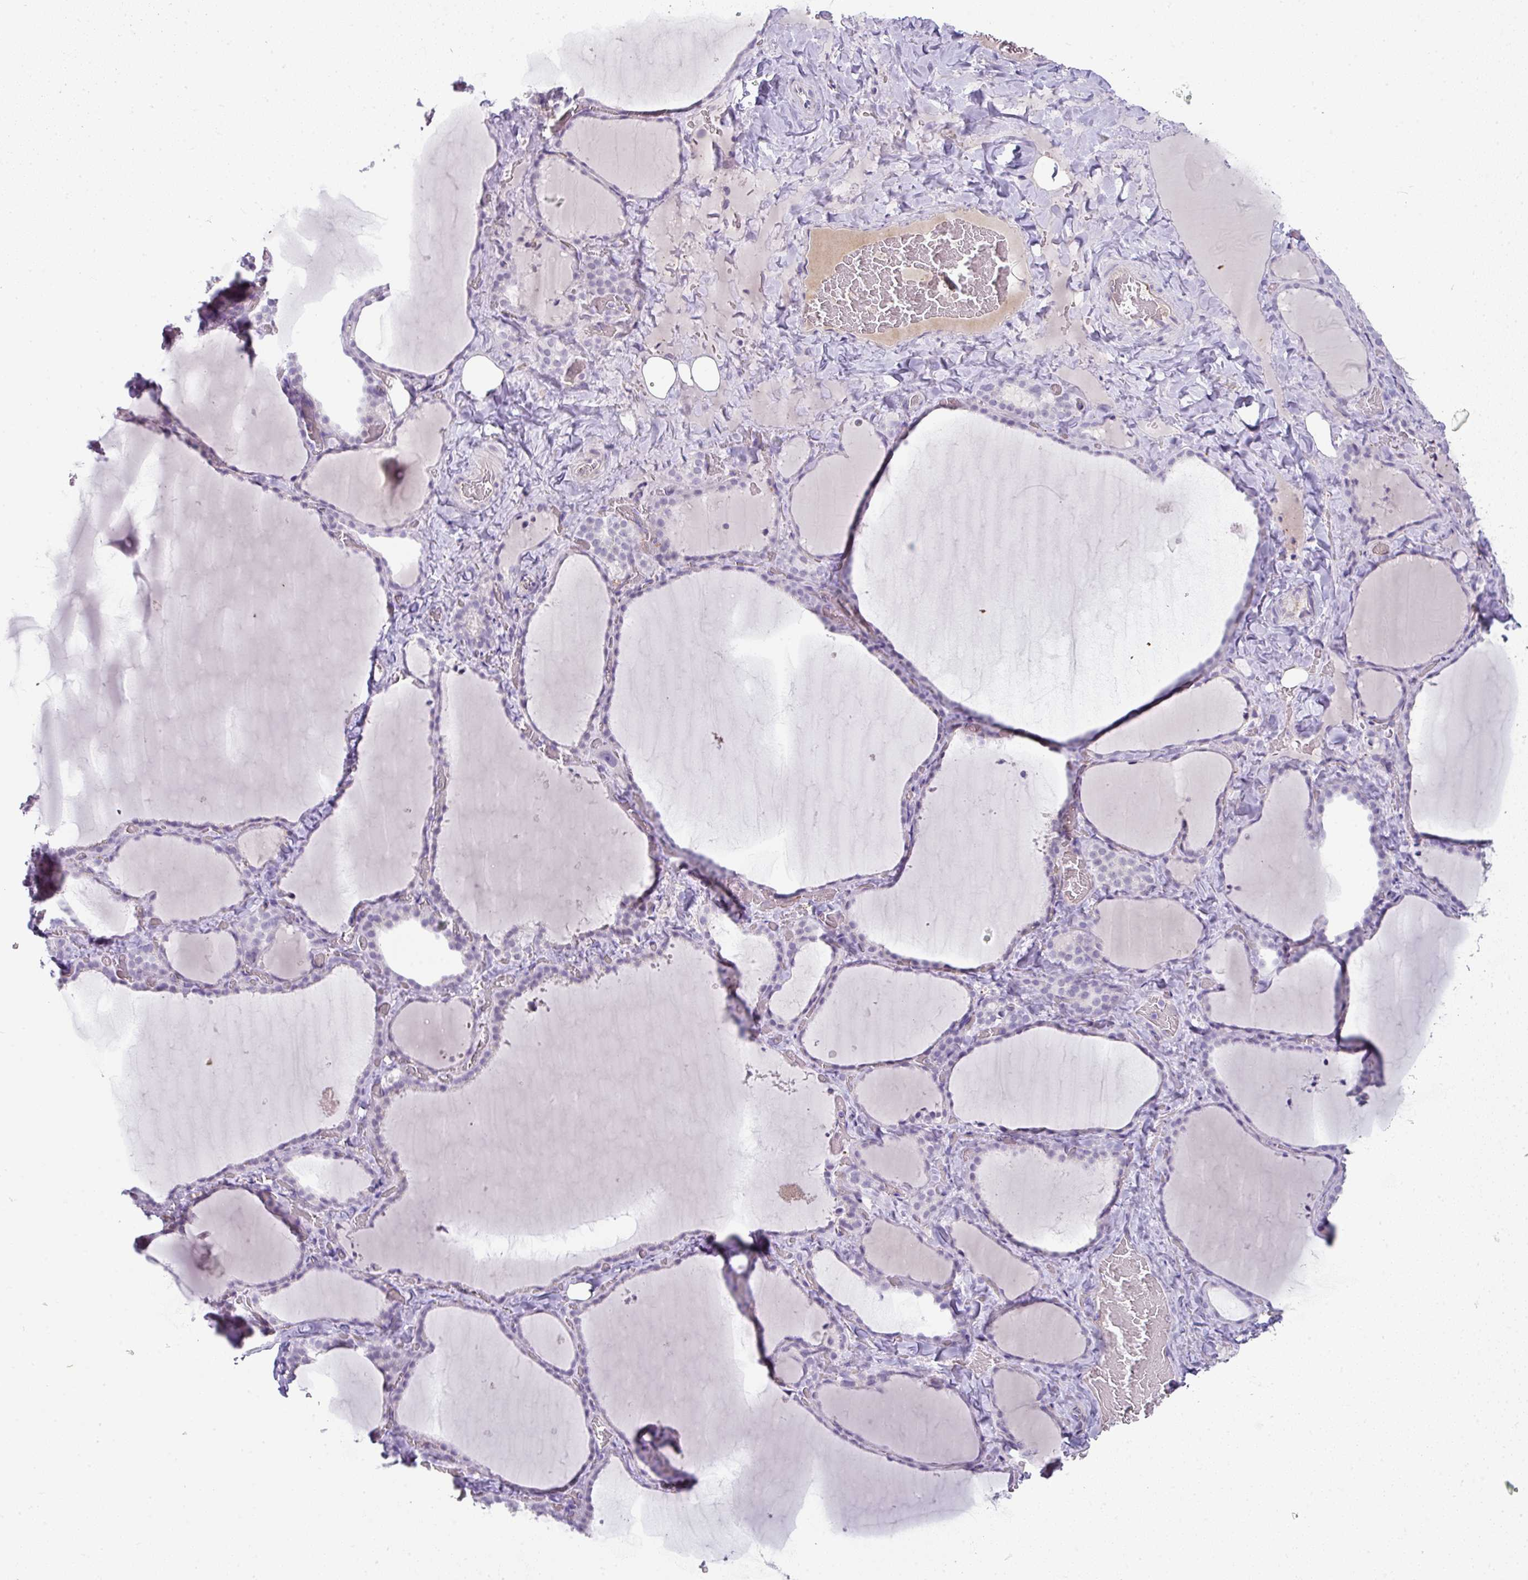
{"staining": {"intensity": "negative", "quantity": "none", "location": "none"}, "tissue": "thyroid gland", "cell_type": "Glandular cells", "image_type": "normal", "snomed": [{"axis": "morphology", "description": "Normal tissue, NOS"}, {"axis": "topography", "description": "Thyroid gland"}], "caption": "IHC image of benign human thyroid gland stained for a protein (brown), which exhibits no positivity in glandular cells.", "gene": "OR52N1", "patient": {"sex": "female", "age": 22}}